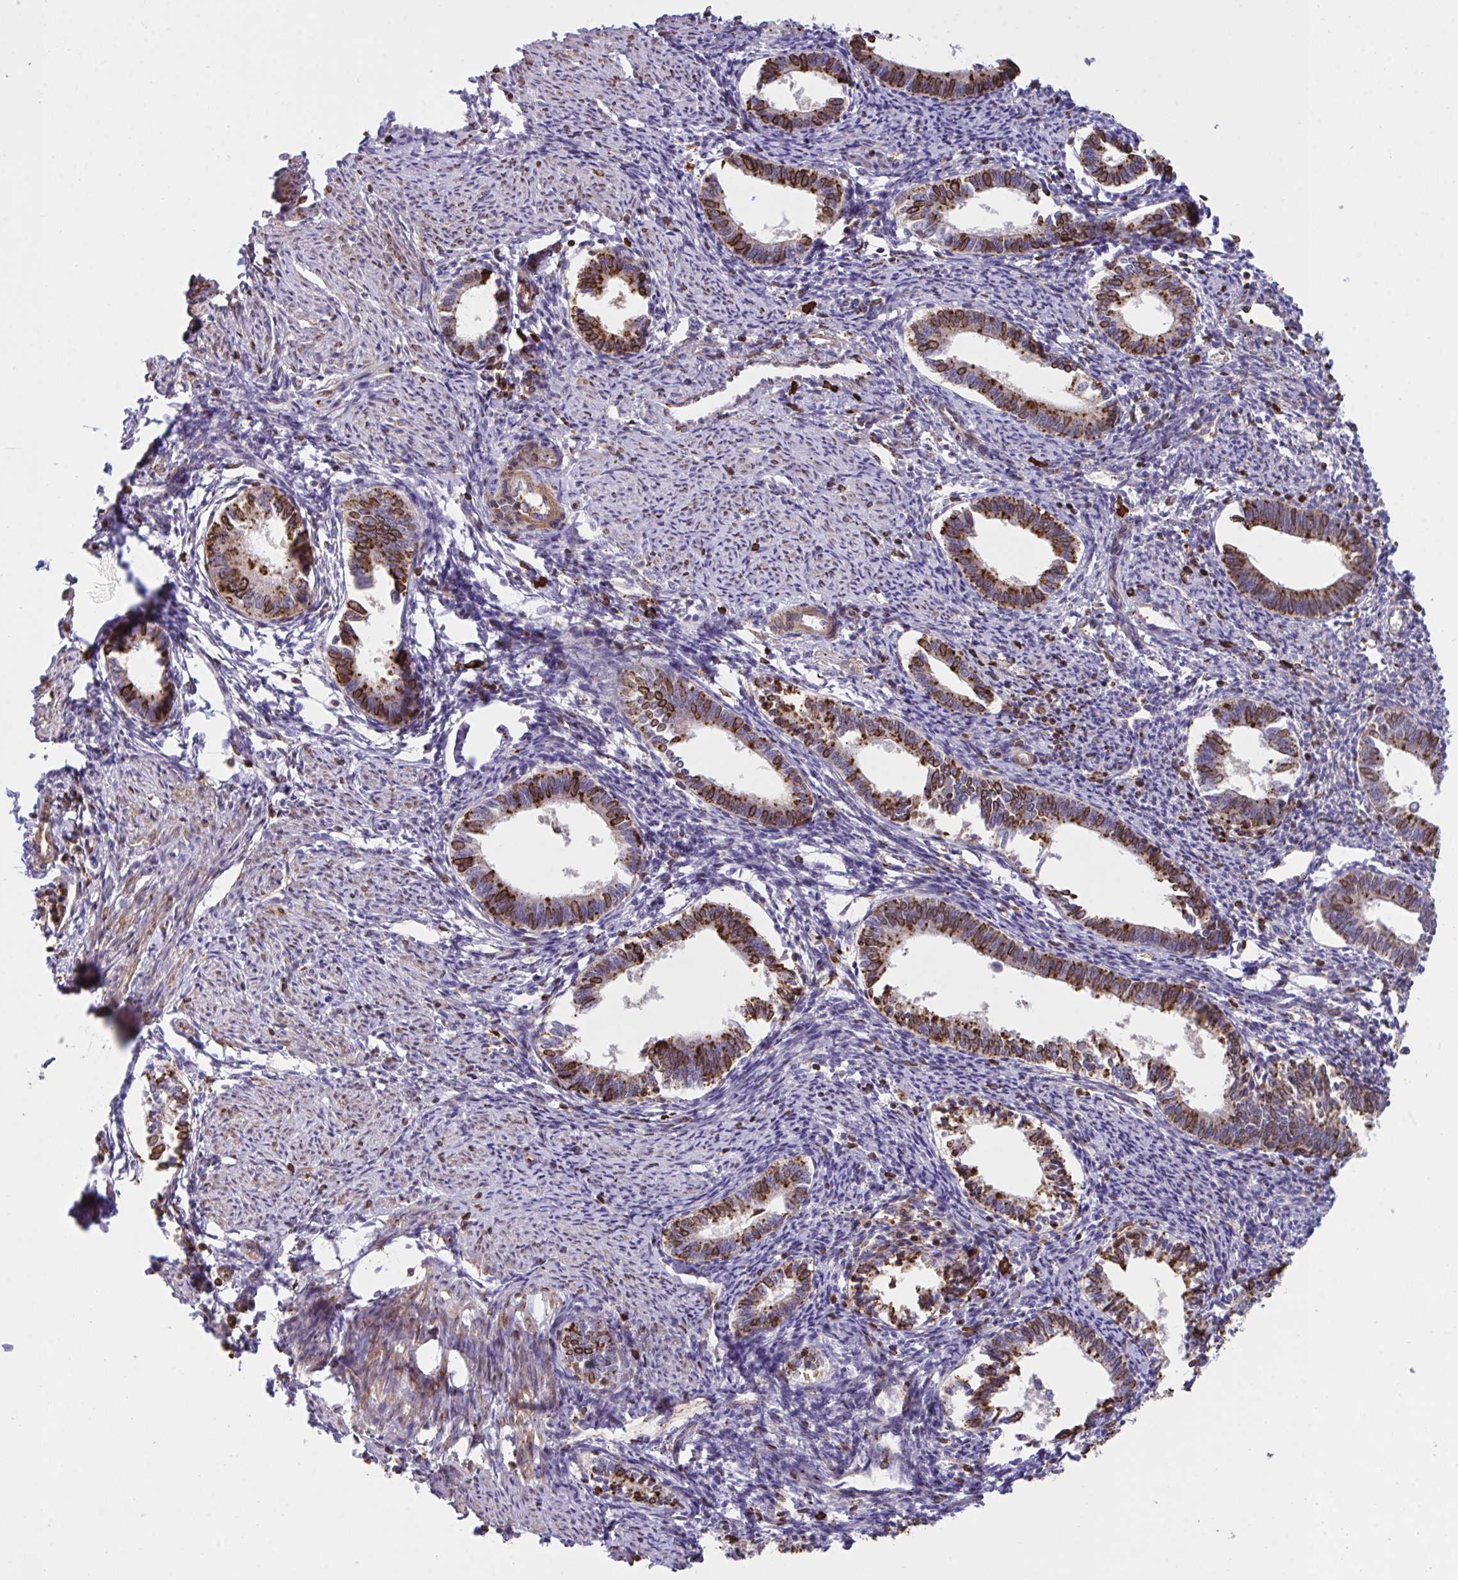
{"staining": {"intensity": "weak", "quantity": "25%-75%", "location": "cytoplasmic/membranous"}, "tissue": "endometrium", "cell_type": "Cells in endometrial stroma", "image_type": "normal", "snomed": [{"axis": "morphology", "description": "Normal tissue, NOS"}, {"axis": "topography", "description": "Endometrium"}], "caption": "Human endometrium stained for a protein (brown) demonstrates weak cytoplasmic/membranous positive positivity in approximately 25%-75% of cells in endometrial stroma.", "gene": "PPIH", "patient": {"sex": "female", "age": 41}}